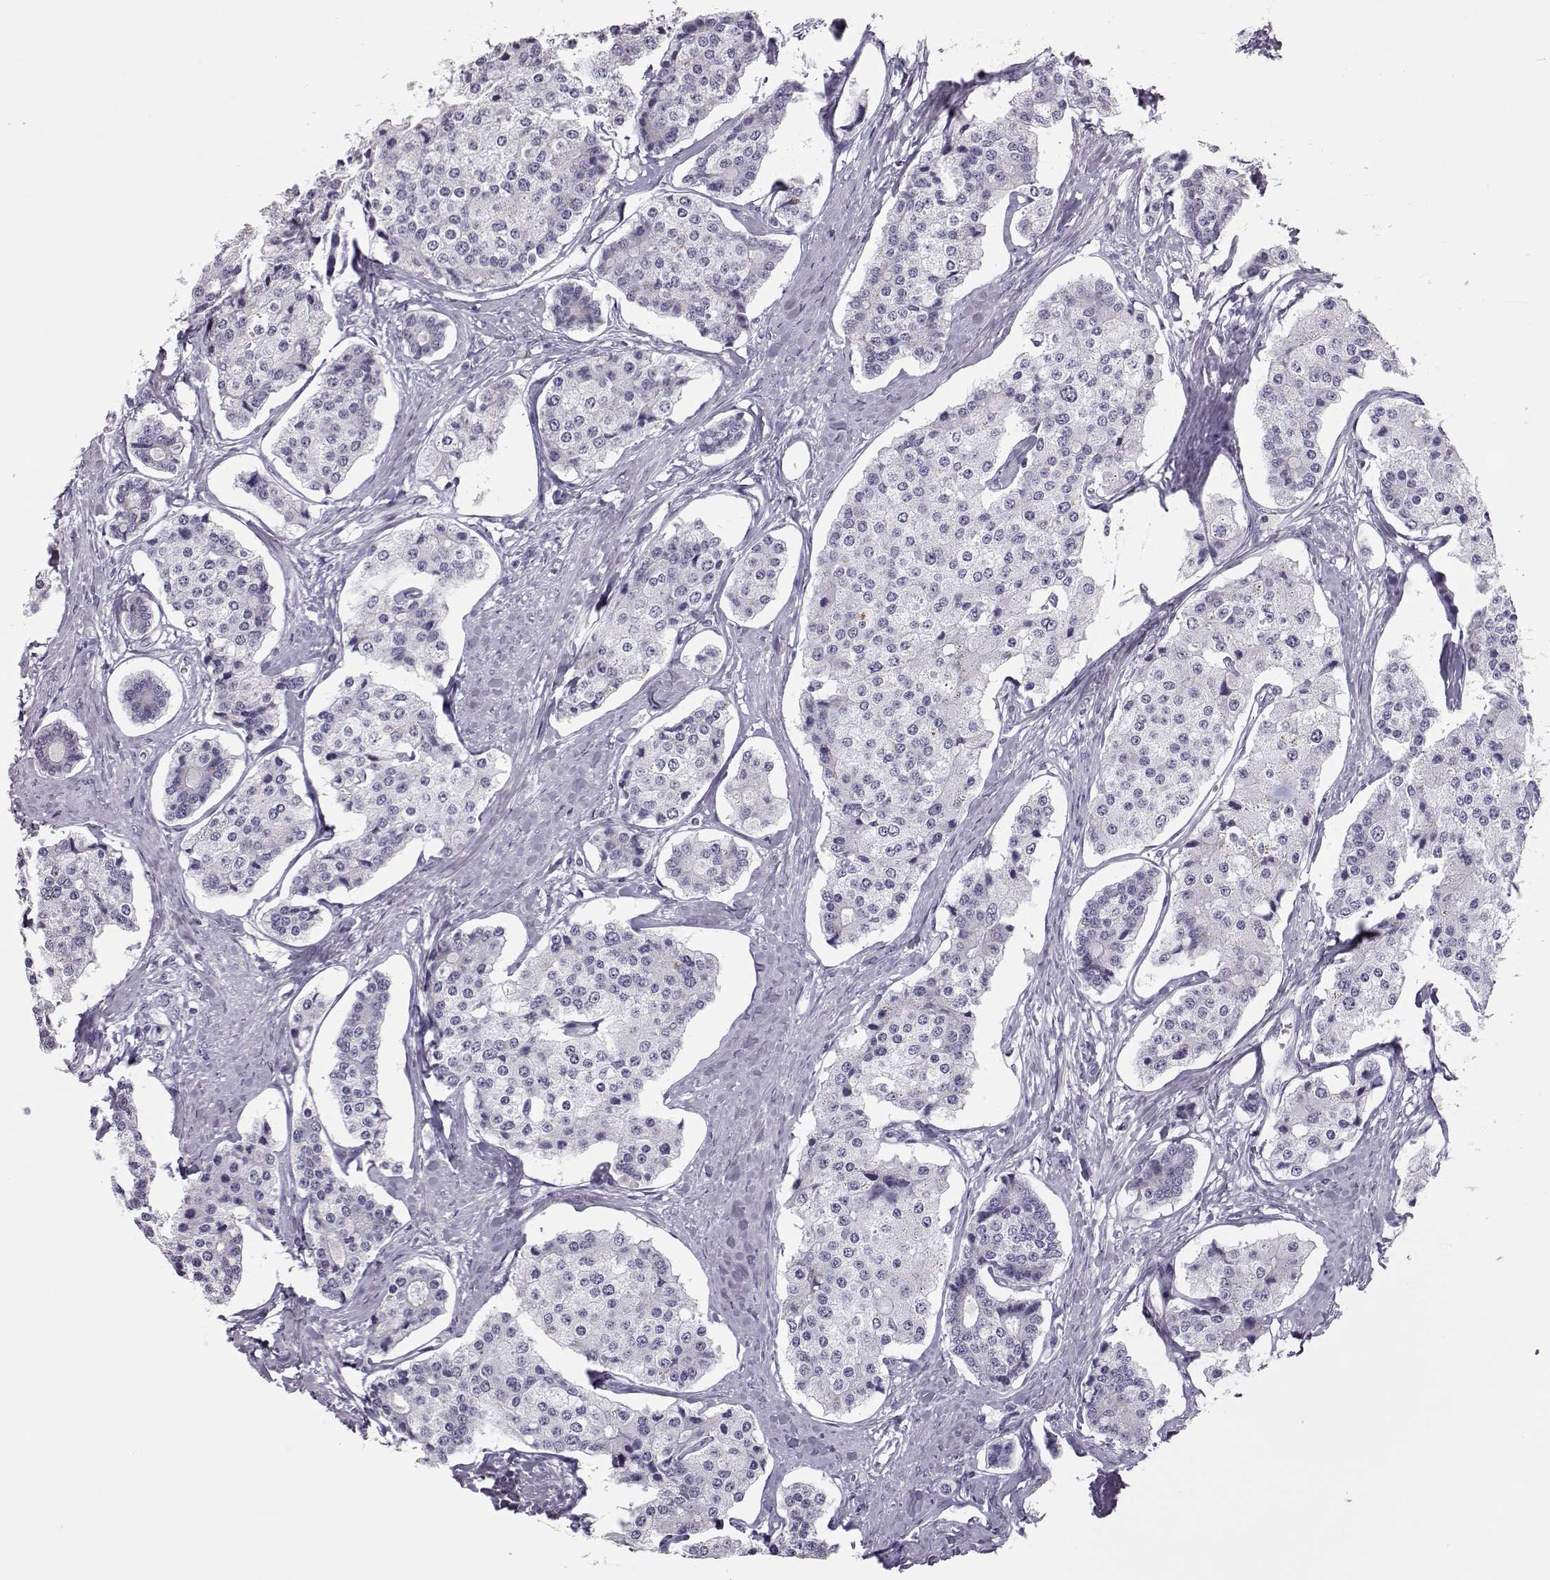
{"staining": {"intensity": "negative", "quantity": "none", "location": "none"}, "tissue": "carcinoid", "cell_type": "Tumor cells", "image_type": "cancer", "snomed": [{"axis": "morphology", "description": "Carcinoid, malignant, NOS"}, {"axis": "topography", "description": "Small intestine"}], "caption": "An image of human malignant carcinoid is negative for staining in tumor cells.", "gene": "SGO1", "patient": {"sex": "female", "age": 65}}